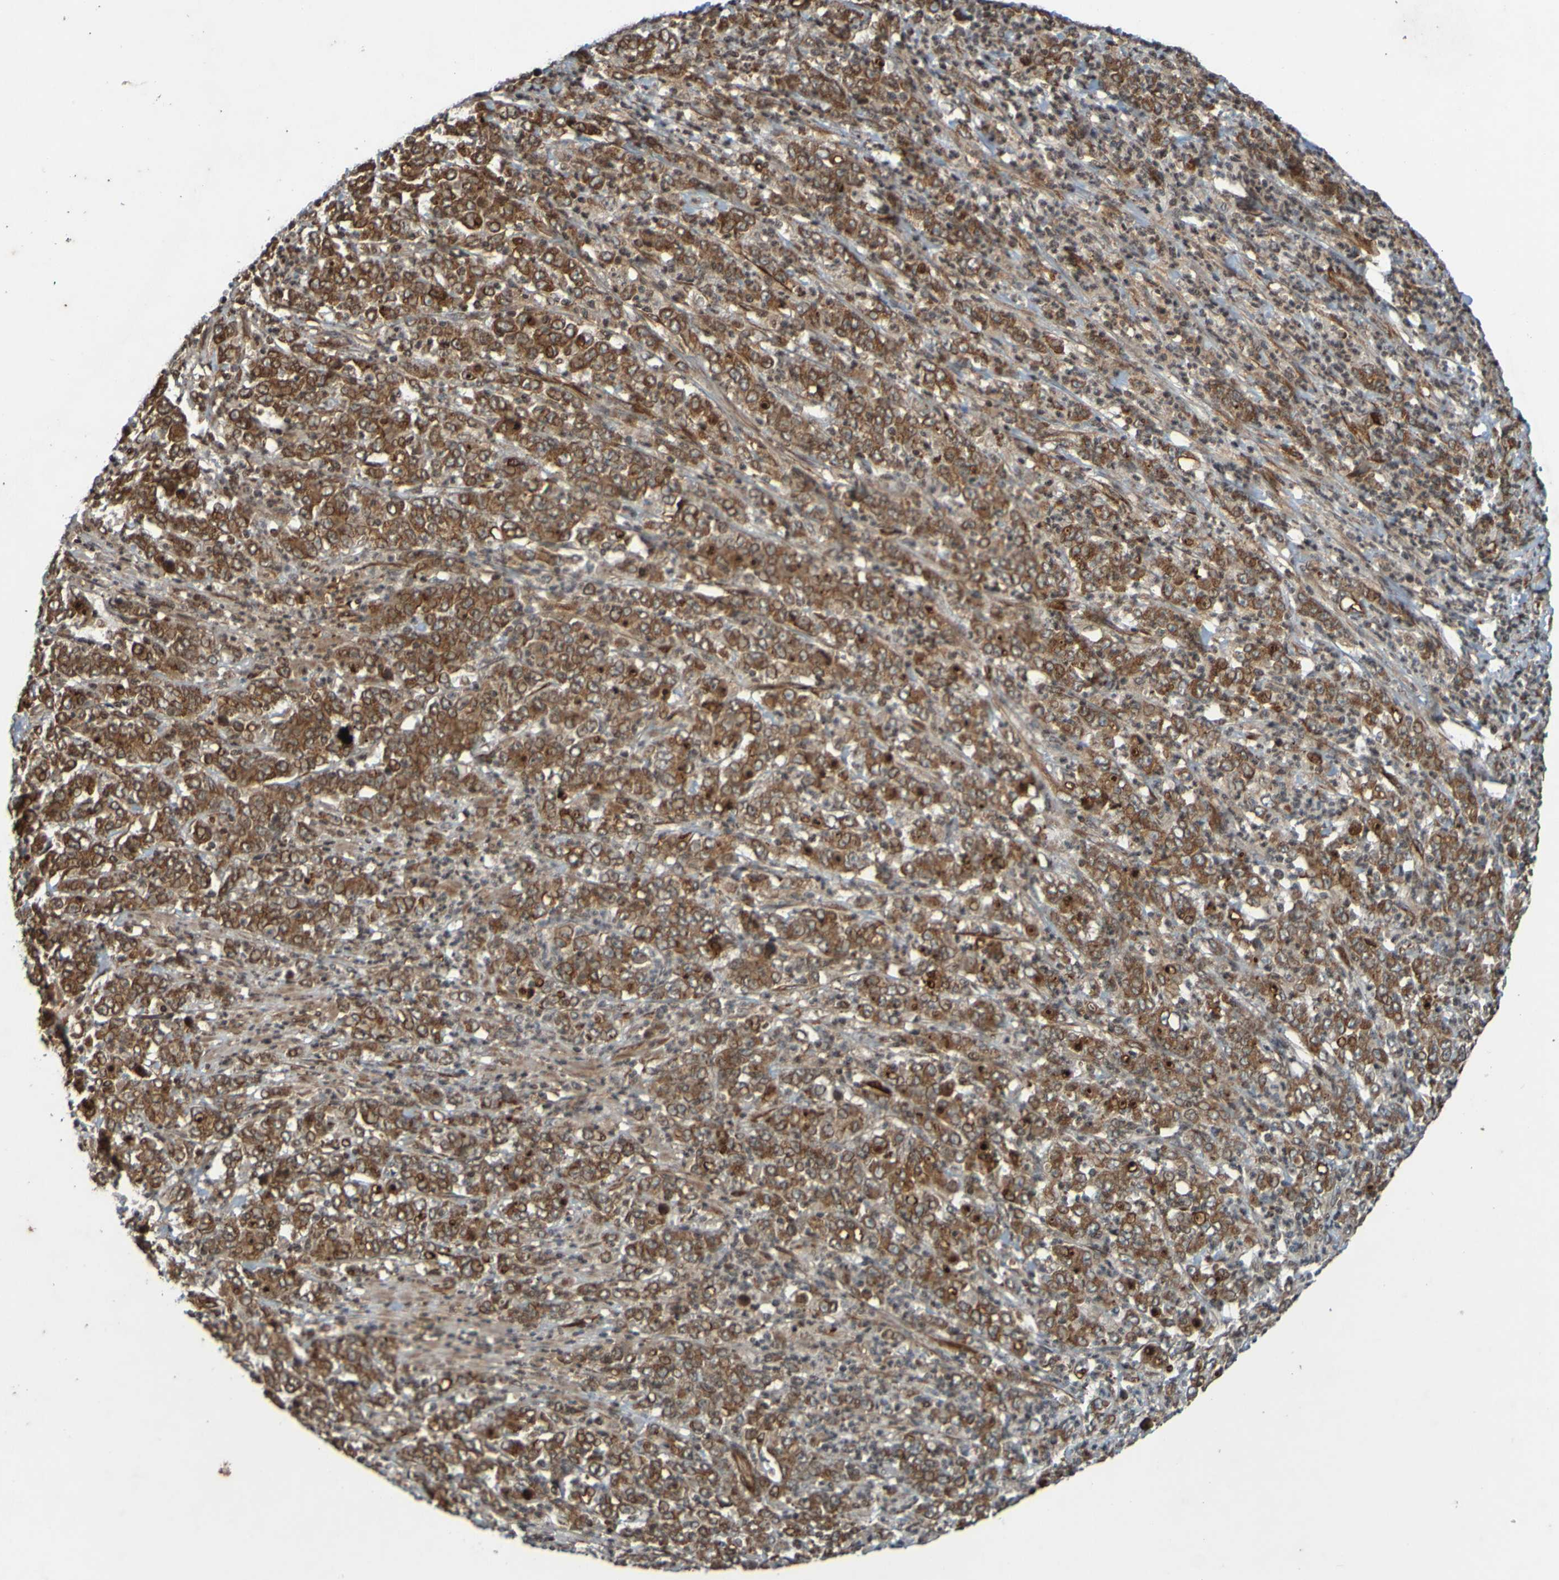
{"staining": {"intensity": "moderate", "quantity": ">75%", "location": "cytoplasmic/membranous"}, "tissue": "stomach cancer", "cell_type": "Tumor cells", "image_type": "cancer", "snomed": [{"axis": "morphology", "description": "Adenocarcinoma, NOS"}, {"axis": "topography", "description": "Stomach, lower"}], "caption": "Immunohistochemical staining of adenocarcinoma (stomach) shows moderate cytoplasmic/membranous protein expression in about >75% of tumor cells.", "gene": "GUCY1A1", "patient": {"sex": "female", "age": 71}}